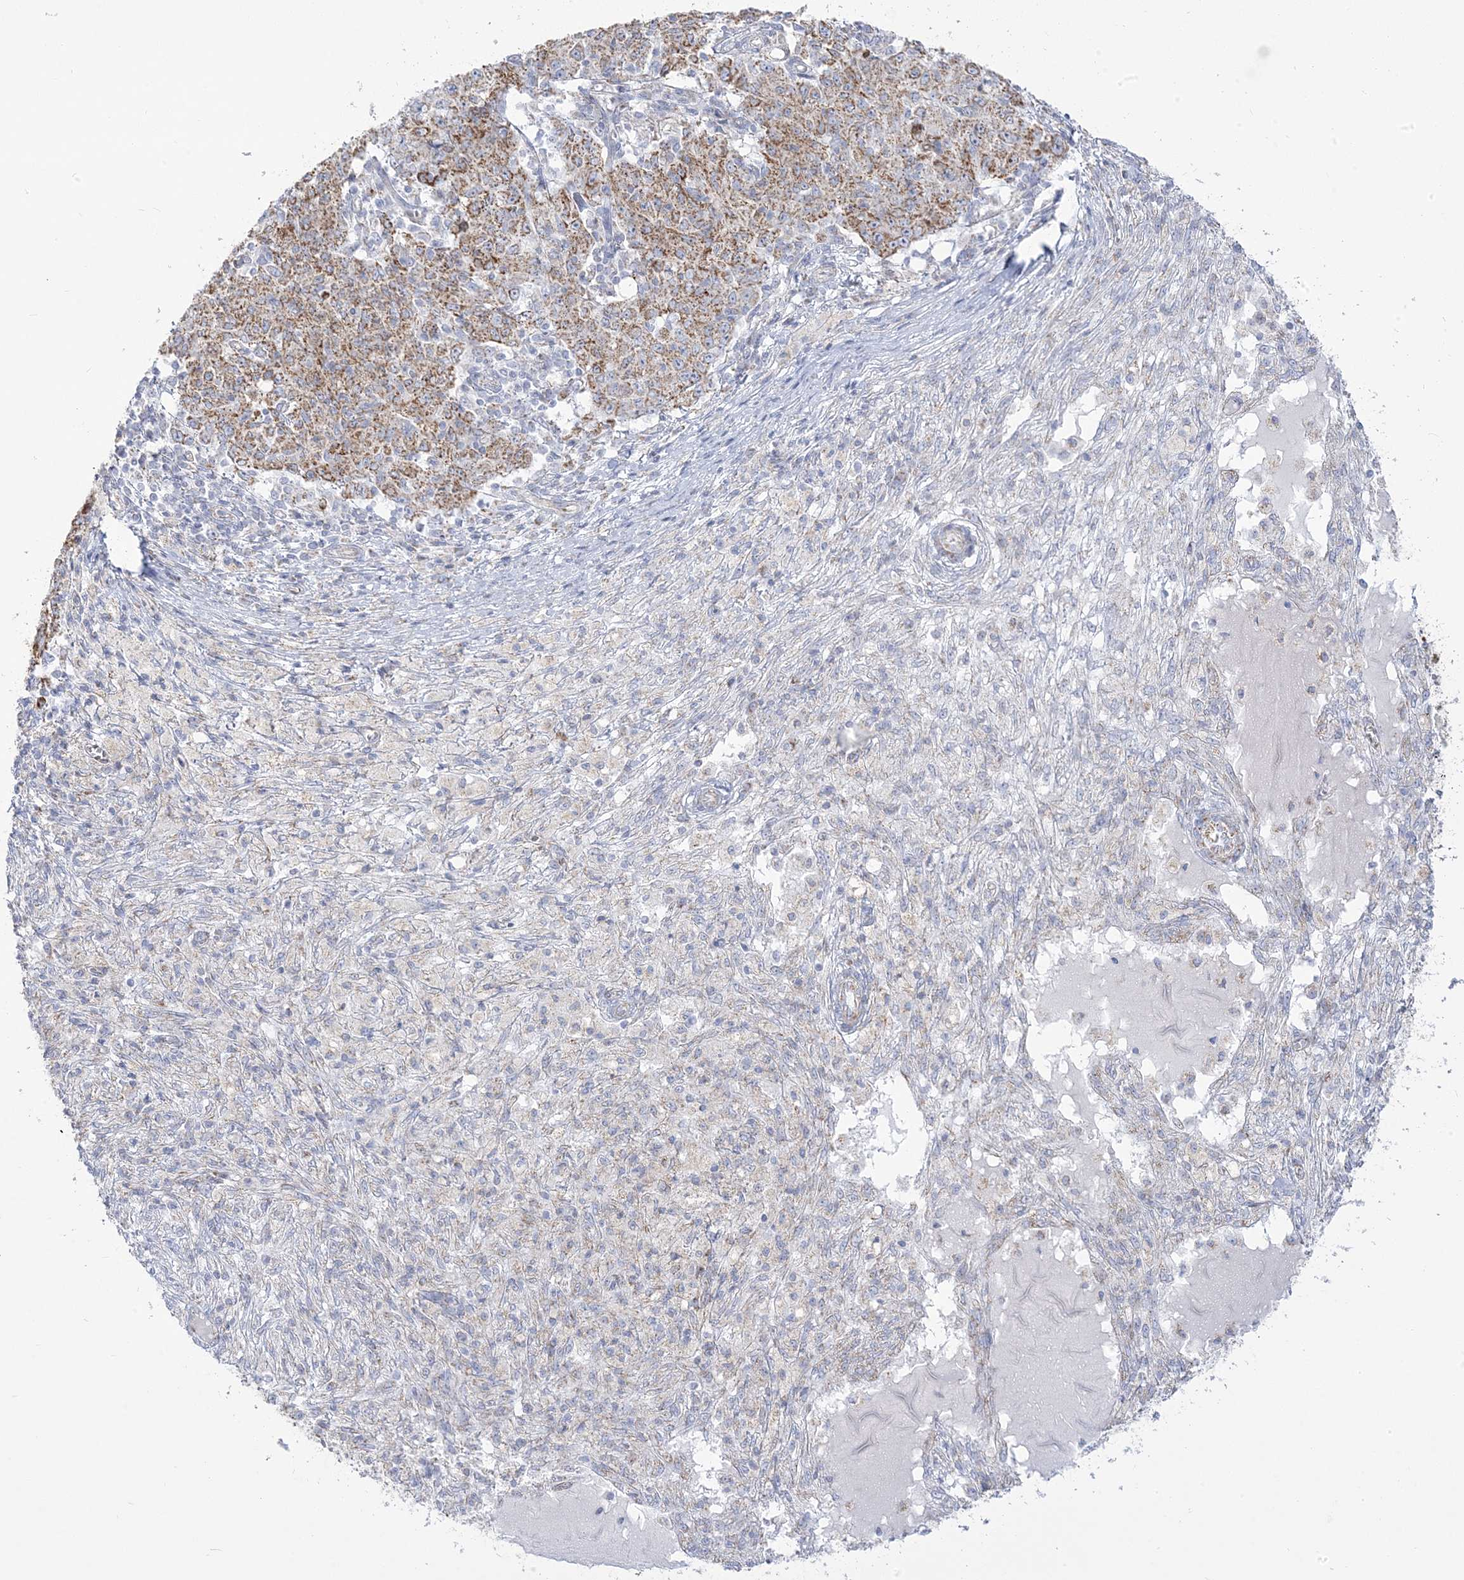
{"staining": {"intensity": "moderate", "quantity": "25%-75%", "location": "cytoplasmic/membranous"}, "tissue": "ovarian cancer", "cell_type": "Tumor cells", "image_type": "cancer", "snomed": [{"axis": "morphology", "description": "Carcinoma, endometroid"}, {"axis": "topography", "description": "Ovary"}], "caption": "DAB (3,3'-diaminobenzidine) immunohistochemical staining of human ovarian endometroid carcinoma reveals moderate cytoplasmic/membranous protein expression in about 25%-75% of tumor cells.", "gene": "PCCB", "patient": {"sex": "female", "age": 42}}